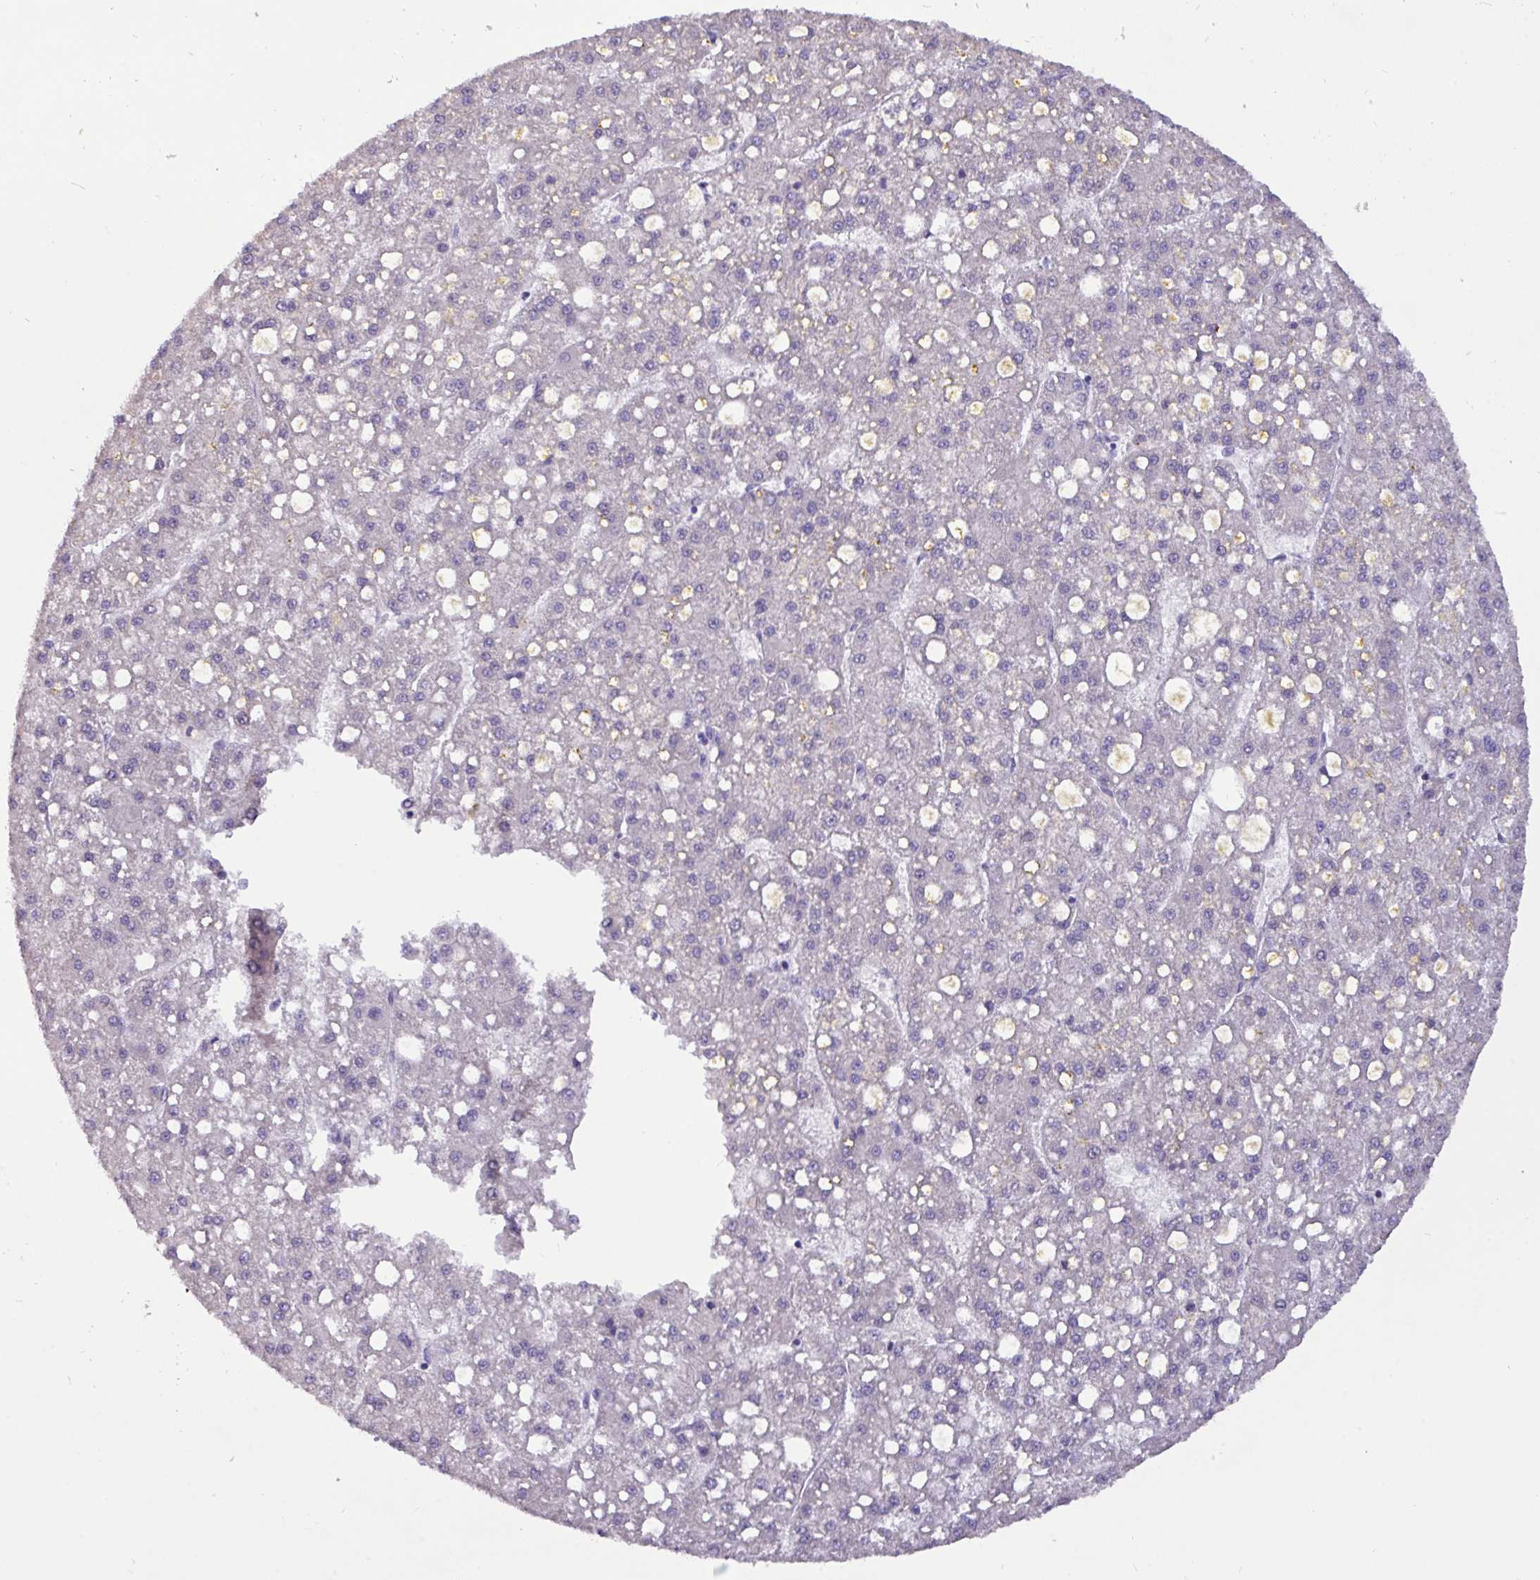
{"staining": {"intensity": "negative", "quantity": "none", "location": "none"}, "tissue": "liver cancer", "cell_type": "Tumor cells", "image_type": "cancer", "snomed": [{"axis": "morphology", "description": "Carcinoma, Hepatocellular, NOS"}, {"axis": "topography", "description": "Liver"}], "caption": "IHC photomicrograph of human liver hepatocellular carcinoma stained for a protein (brown), which displays no positivity in tumor cells. (Brightfield microscopy of DAB immunohistochemistry (IHC) at high magnification).", "gene": "PAX8", "patient": {"sex": "male", "age": 67}}